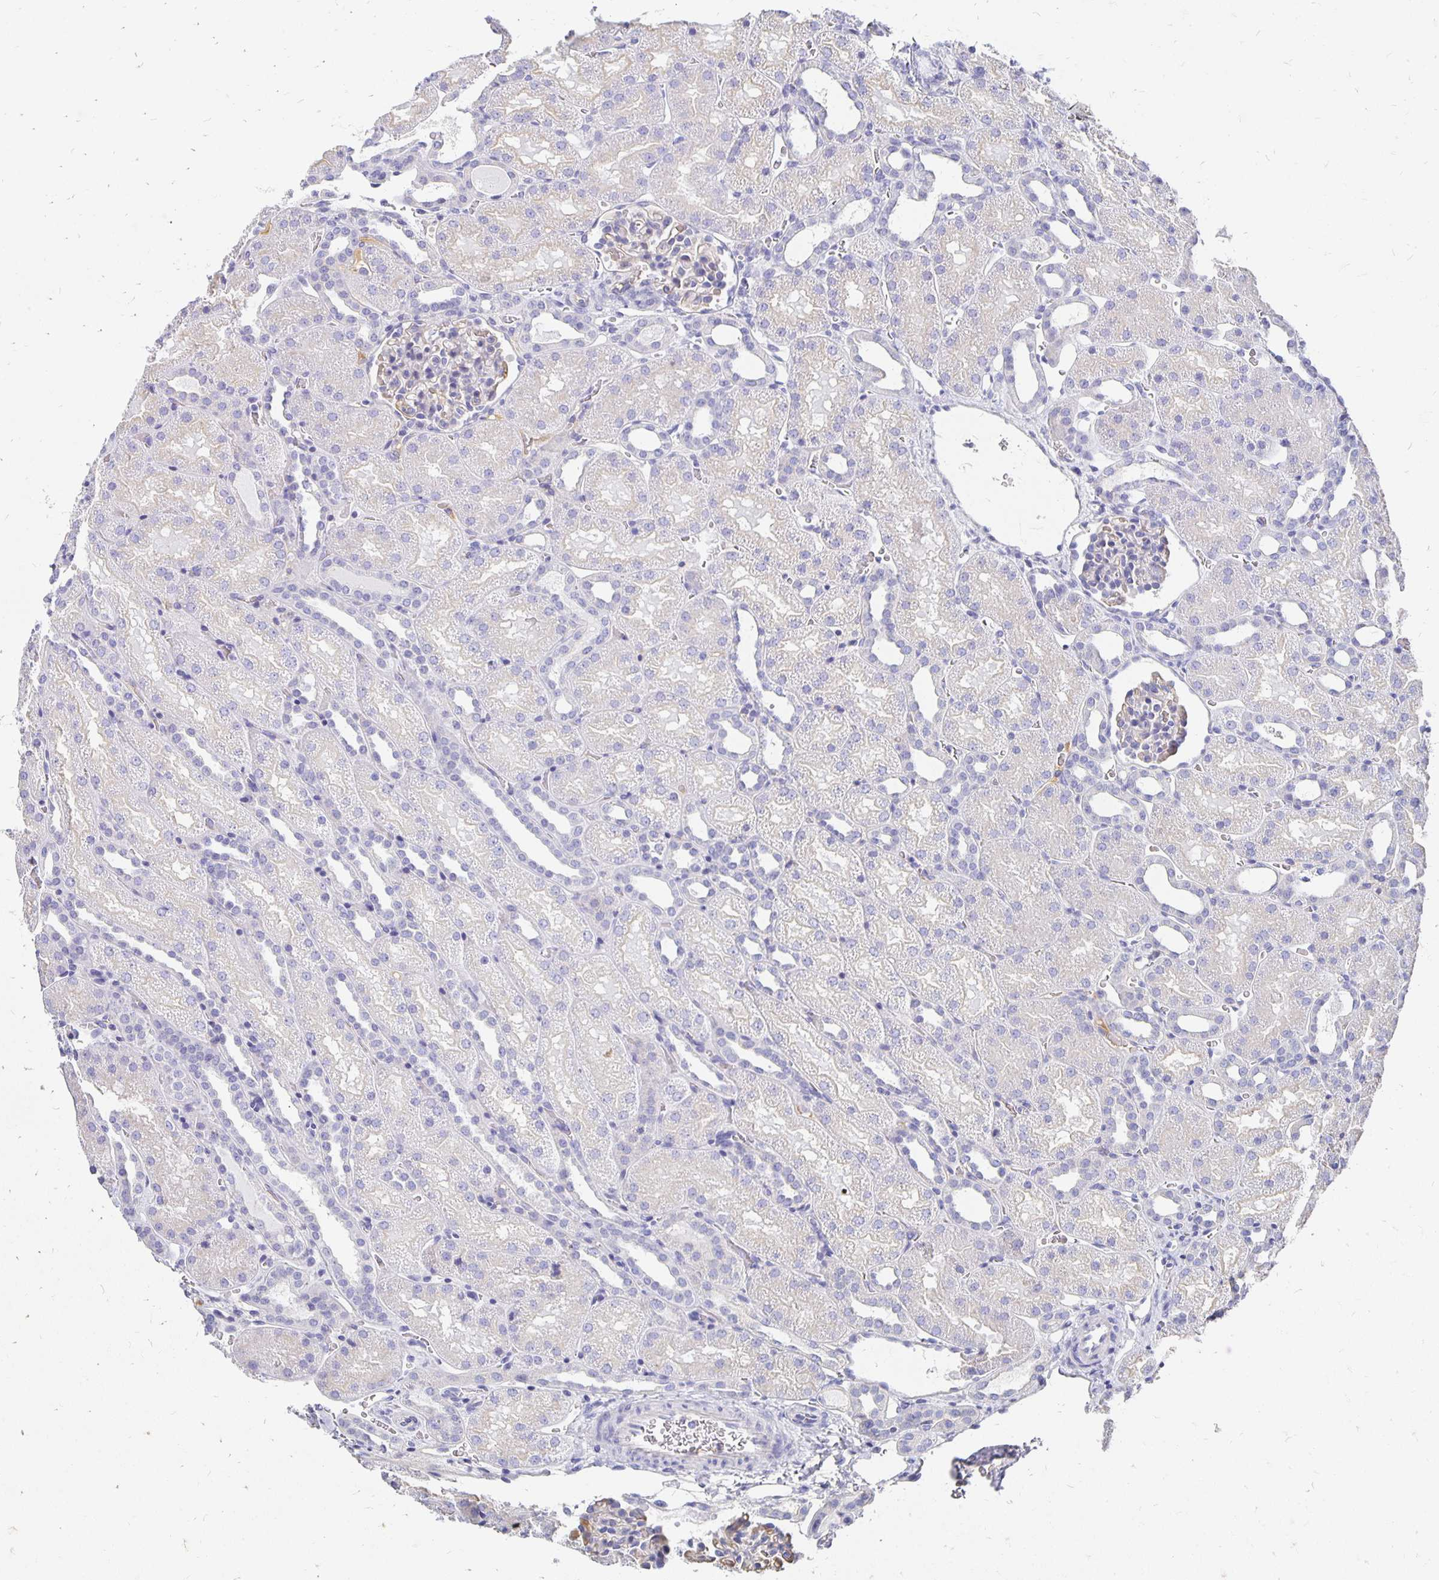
{"staining": {"intensity": "weak", "quantity": "<25%", "location": "cytoplasmic/membranous"}, "tissue": "kidney", "cell_type": "Cells in glomeruli", "image_type": "normal", "snomed": [{"axis": "morphology", "description": "Normal tissue, NOS"}, {"axis": "topography", "description": "Kidney"}], "caption": "DAB (3,3'-diaminobenzidine) immunohistochemical staining of normal human kidney displays no significant expression in cells in glomeruli.", "gene": "APOB", "patient": {"sex": "male", "age": 2}}